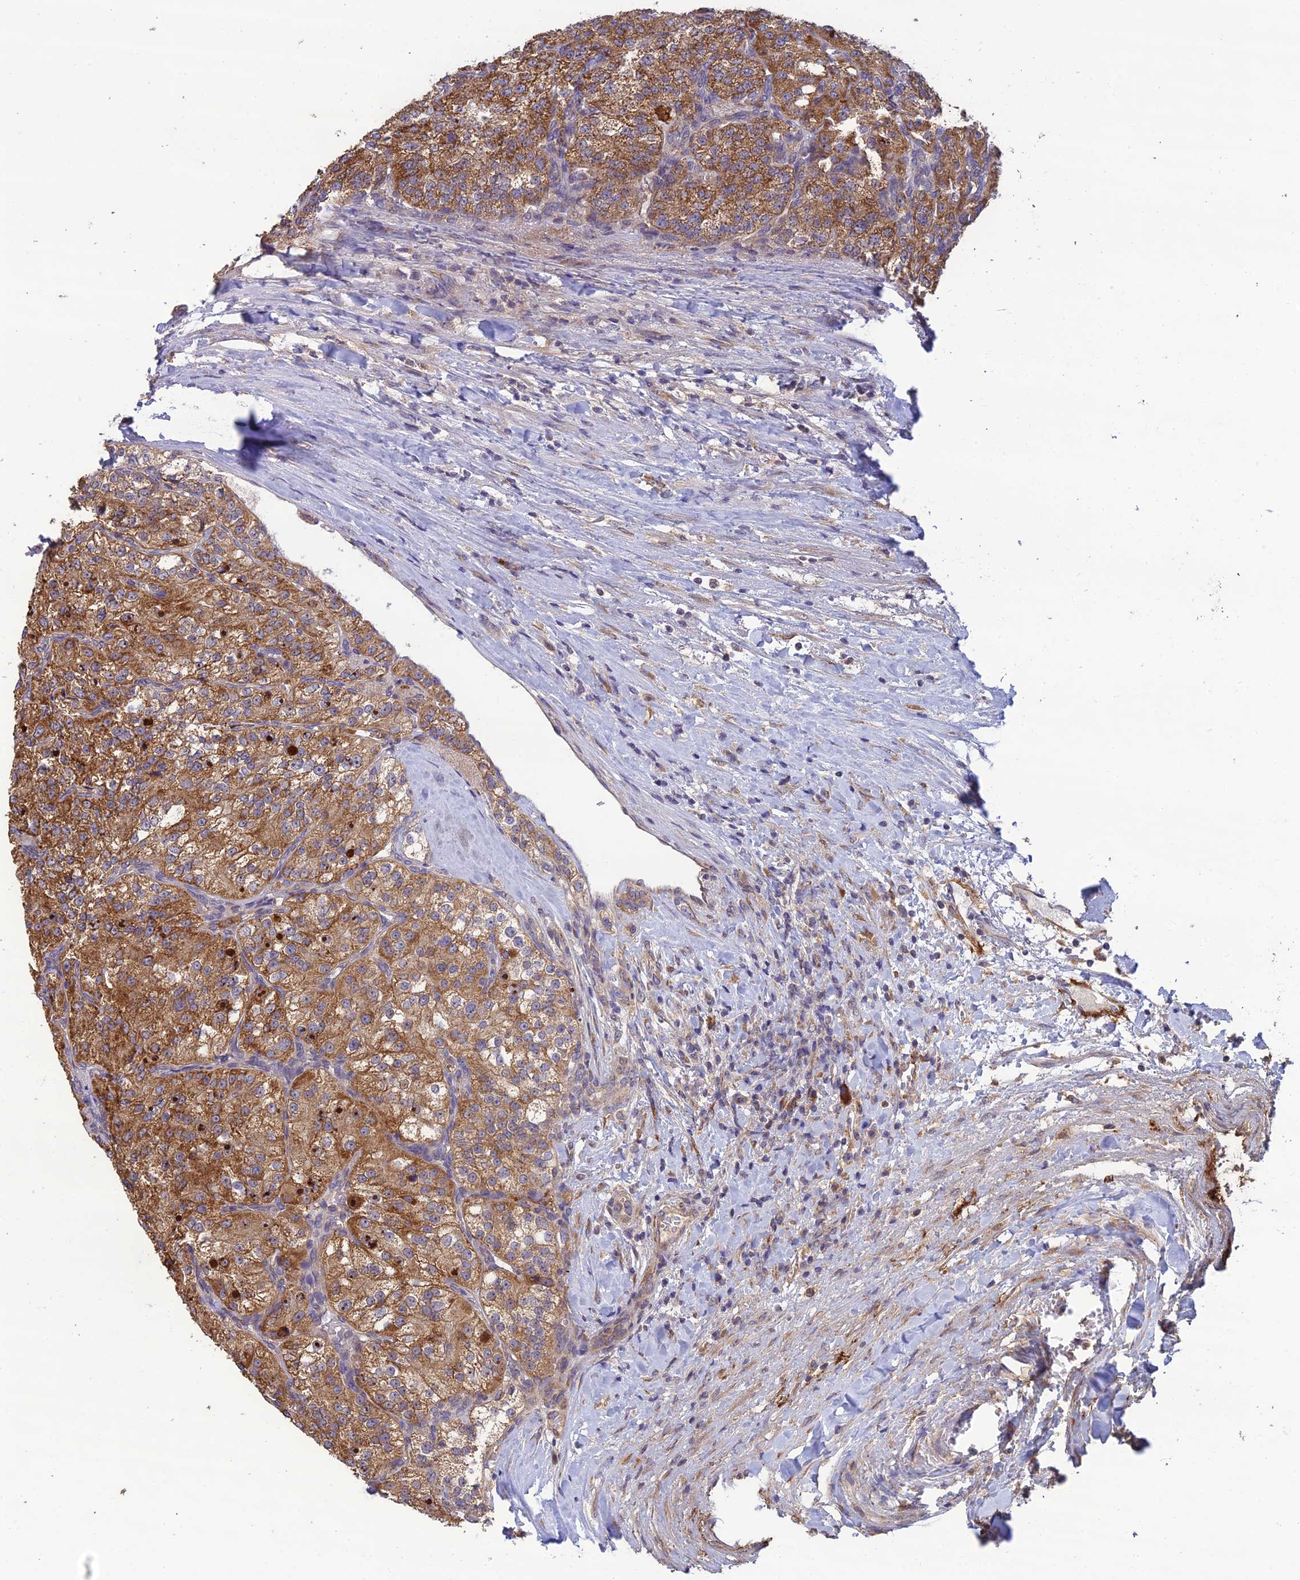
{"staining": {"intensity": "moderate", "quantity": ">75%", "location": "cytoplasmic/membranous"}, "tissue": "renal cancer", "cell_type": "Tumor cells", "image_type": "cancer", "snomed": [{"axis": "morphology", "description": "Adenocarcinoma, NOS"}, {"axis": "topography", "description": "Kidney"}], "caption": "Immunohistochemistry (IHC) image of neoplastic tissue: human adenocarcinoma (renal) stained using immunohistochemistry (IHC) exhibits medium levels of moderate protein expression localized specifically in the cytoplasmic/membranous of tumor cells, appearing as a cytoplasmic/membranous brown color.", "gene": "MRNIP", "patient": {"sex": "female", "age": 63}}